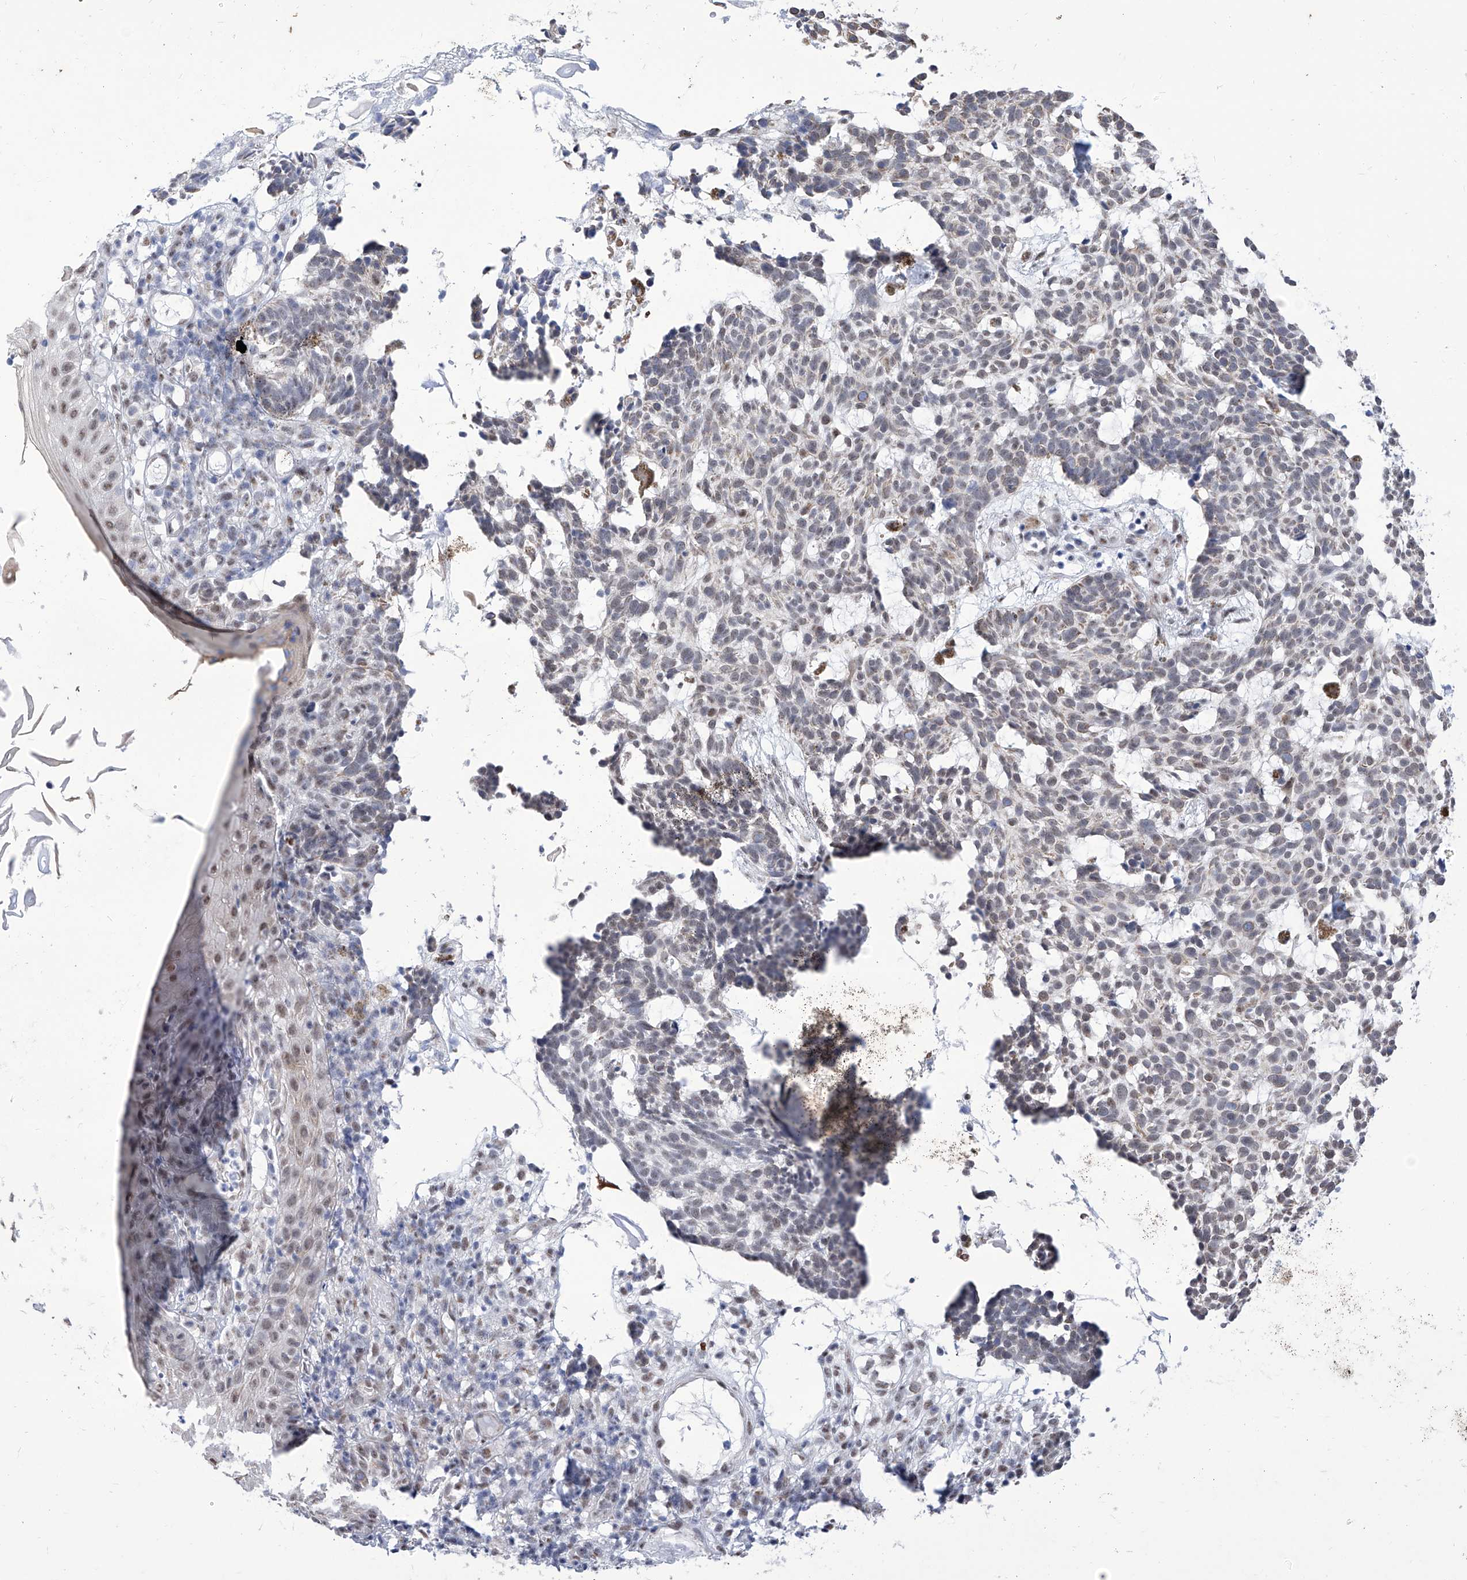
{"staining": {"intensity": "weak", "quantity": "<25%", "location": "nuclear"}, "tissue": "skin cancer", "cell_type": "Tumor cells", "image_type": "cancer", "snomed": [{"axis": "morphology", "description": "Basal cell carcinoma"}, {"axis": "topography", "description": "Skin"}], "caption": "This is an immunohistochemistry (IHC) histopathology image of human skin cancer (basal cell carcinoma). There is no positivity in tumor cells.", "gene": "SART1", "patient": {"sex": "male", "age": 85}}